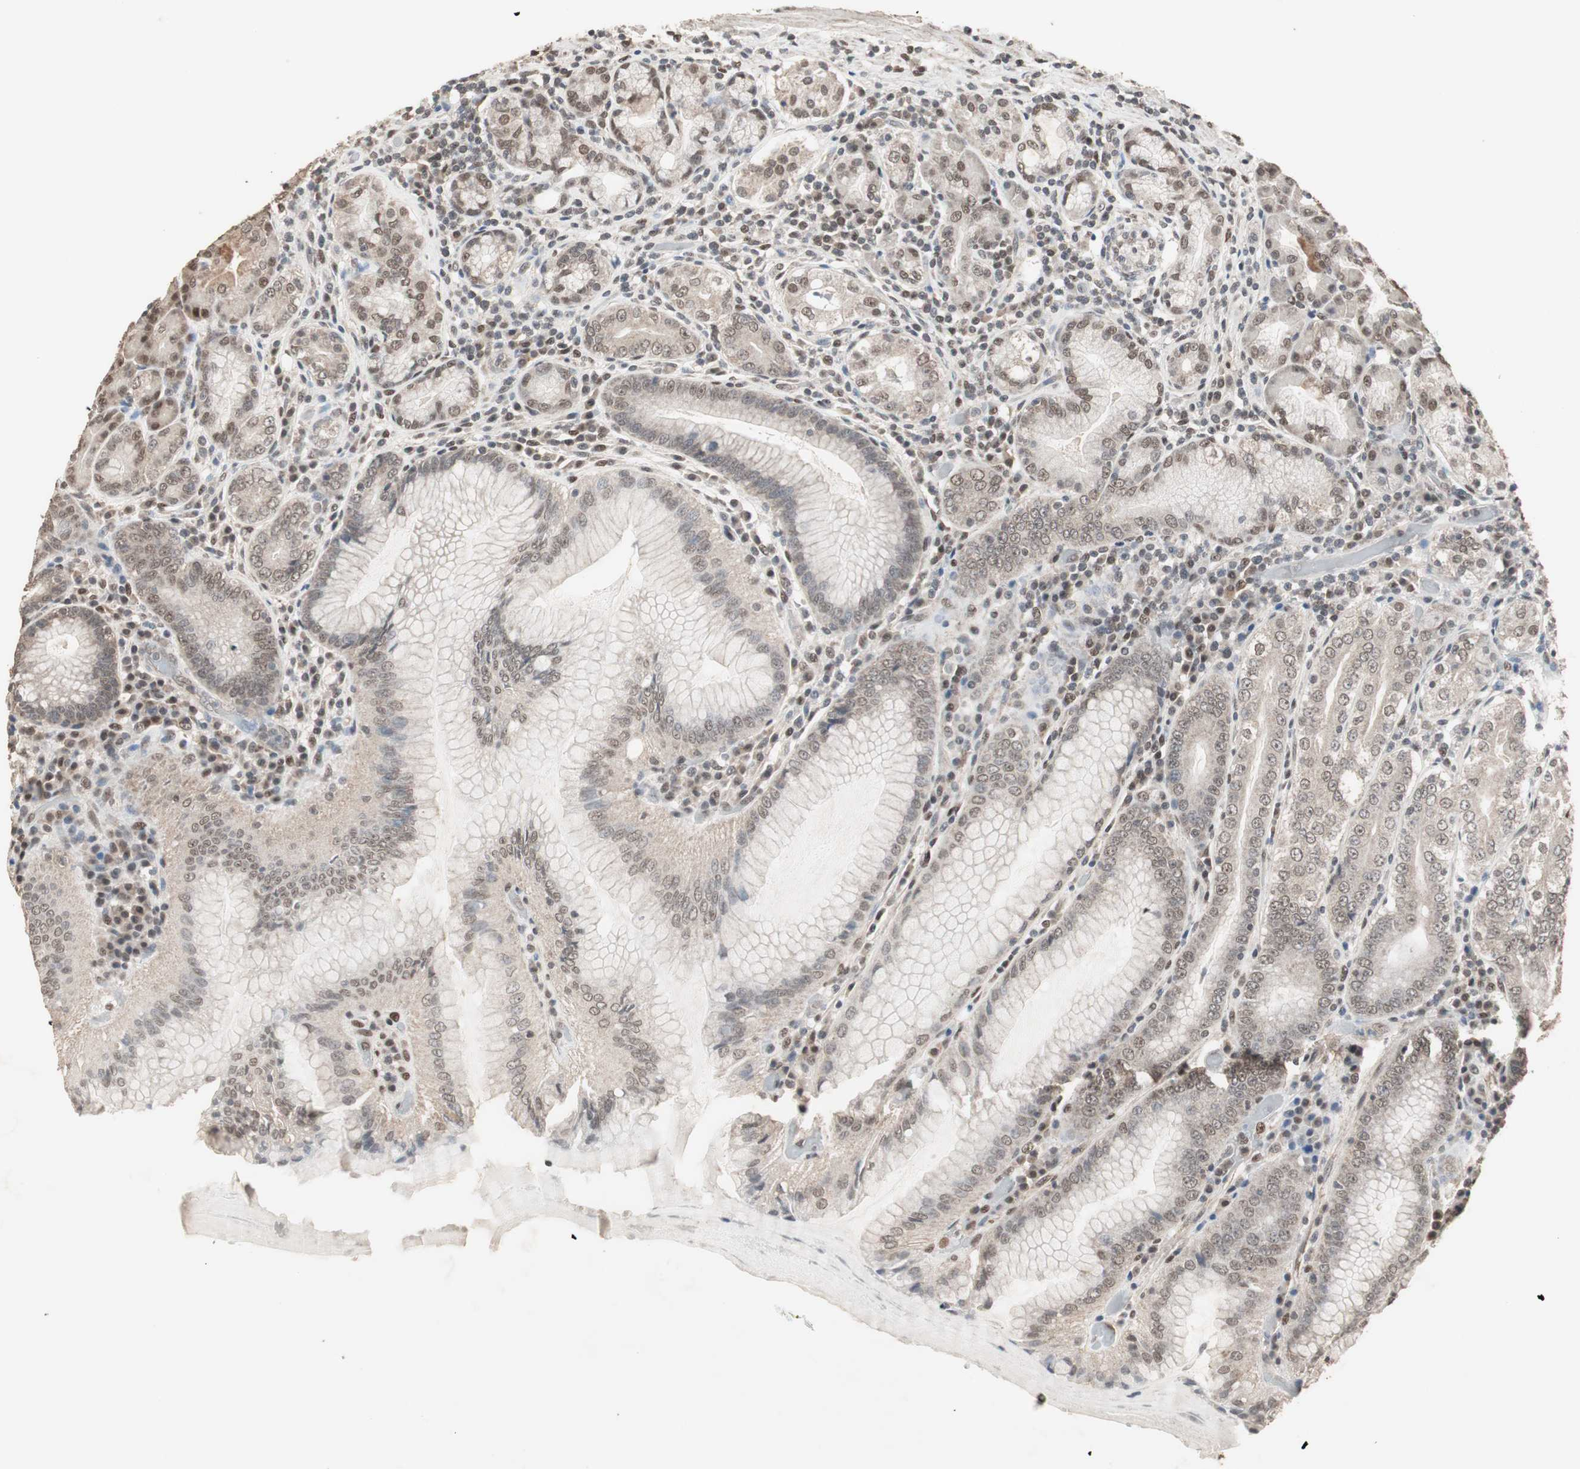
{"staining": {"intensity": "moderate", "quantity": "25%-75%", "location": "cytoplasmic/membranous,nuclear"}, "tissue": "stomach", "cell_type": "Glandular cells", "image_type": "normal", "snomed": [{"axis": "morphology", "description": "Normal tissue, NOS"}, {"axis": "topography", "description": "Stomach, lower"}], "caption": "Immunohistochemistry (IHC) histopathology image of normal stomach: human stomach stained using immunohistochemistry (IHC) shows medium levels of moderate protein expression localized specifically in the cytoplasmic/membranous,nuclear of glandular cells, appearing as a cytoplasmic/membranous,nuclear brown color.", "gene": "ZHX2", "patient": {"sex": "female", "age": 76}}